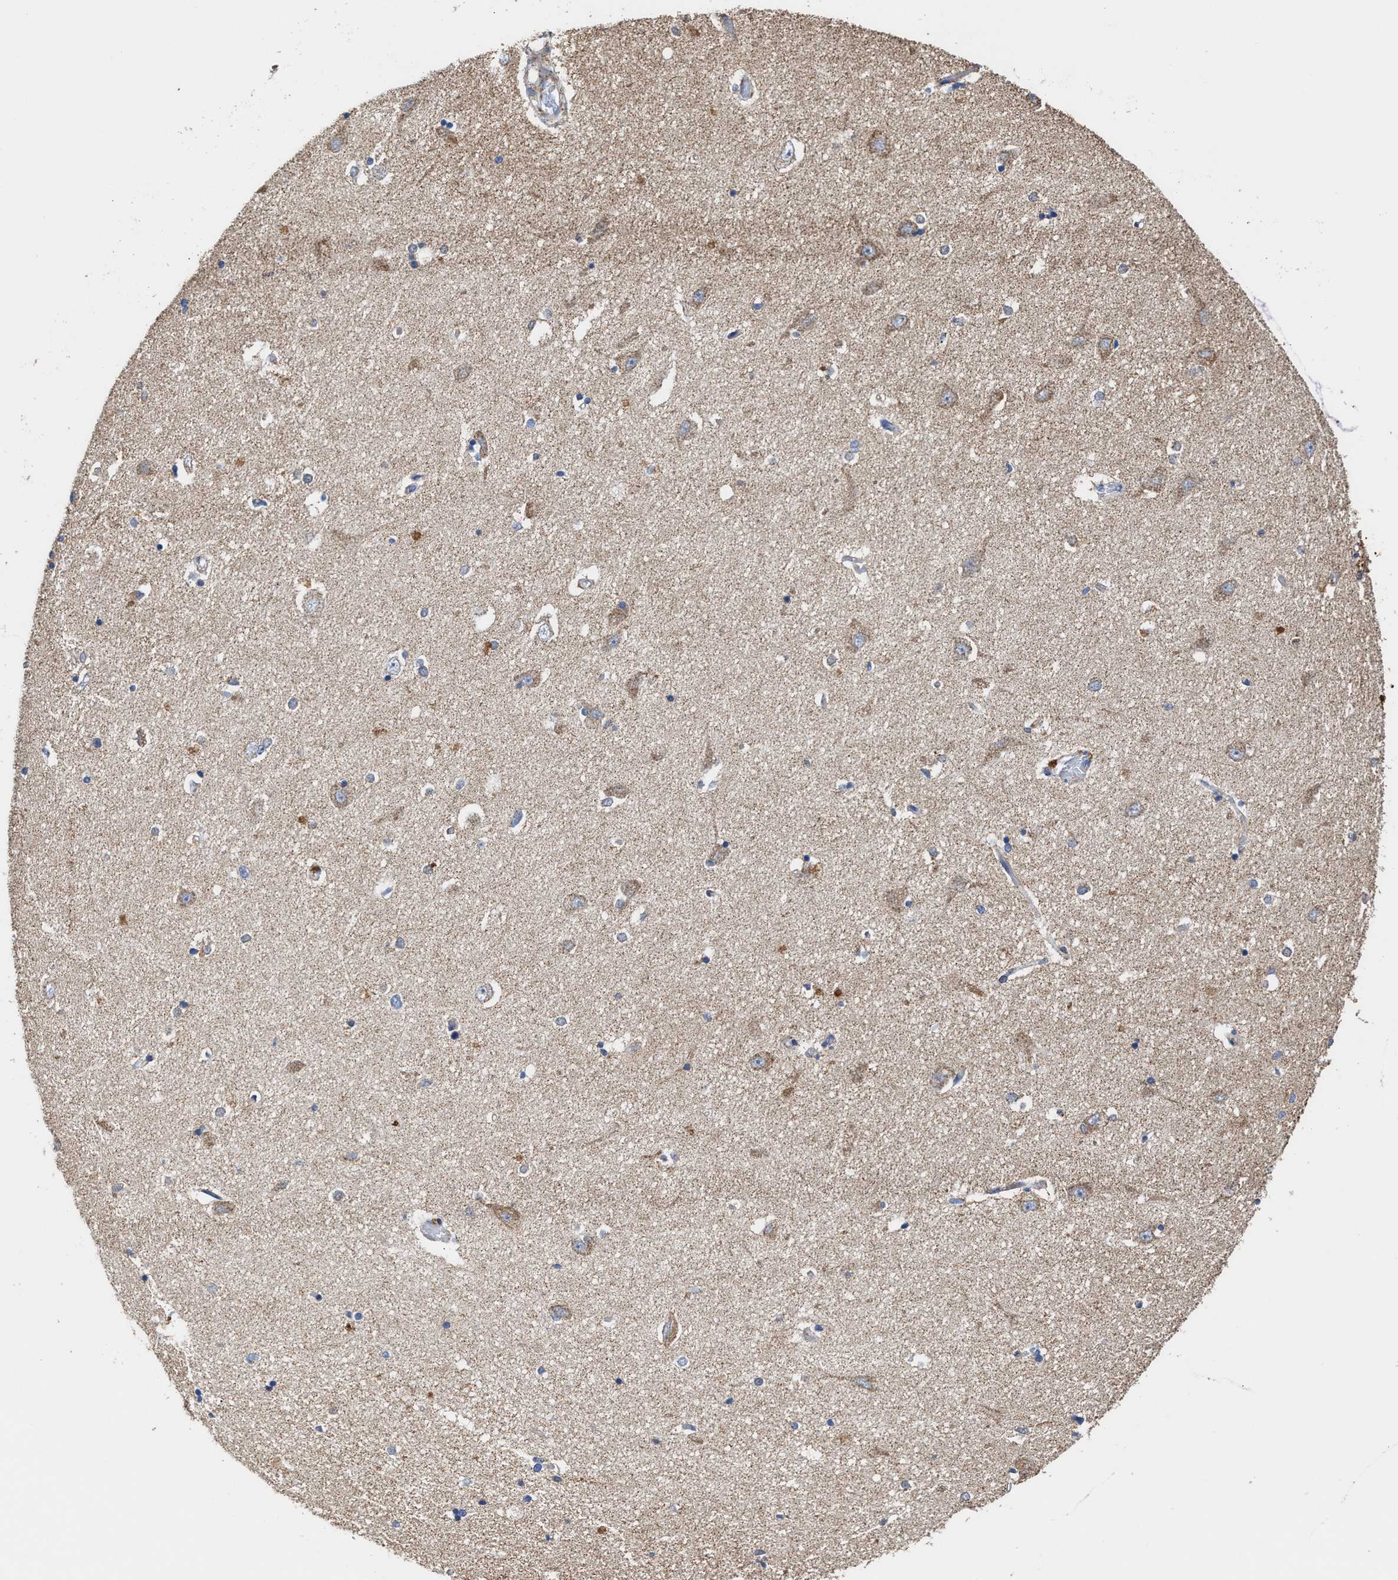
{"staining": {"intensity": "negative", "quantity": "none", "location": "none"}, "tissue": "hippocampus", "cell_type": "Glial cells", "image_type": "normal", "snomed": [{"axis": "morphology", "description": "Normal tissue, NOS"}, {"axis": "topography", "description": "Hippocampus"}], "caption": "Glial cells show no significant staining in unremarkable hippocampus. The staining was performed using DAB (3,3'-diaminobenzidine) to visualize the protein expression in brown, while the nuclei were stained in blue with hematoxylin (Magnification: 20x).", "gene": "MECR", "patient": {"sex": "male", "age": 45}}